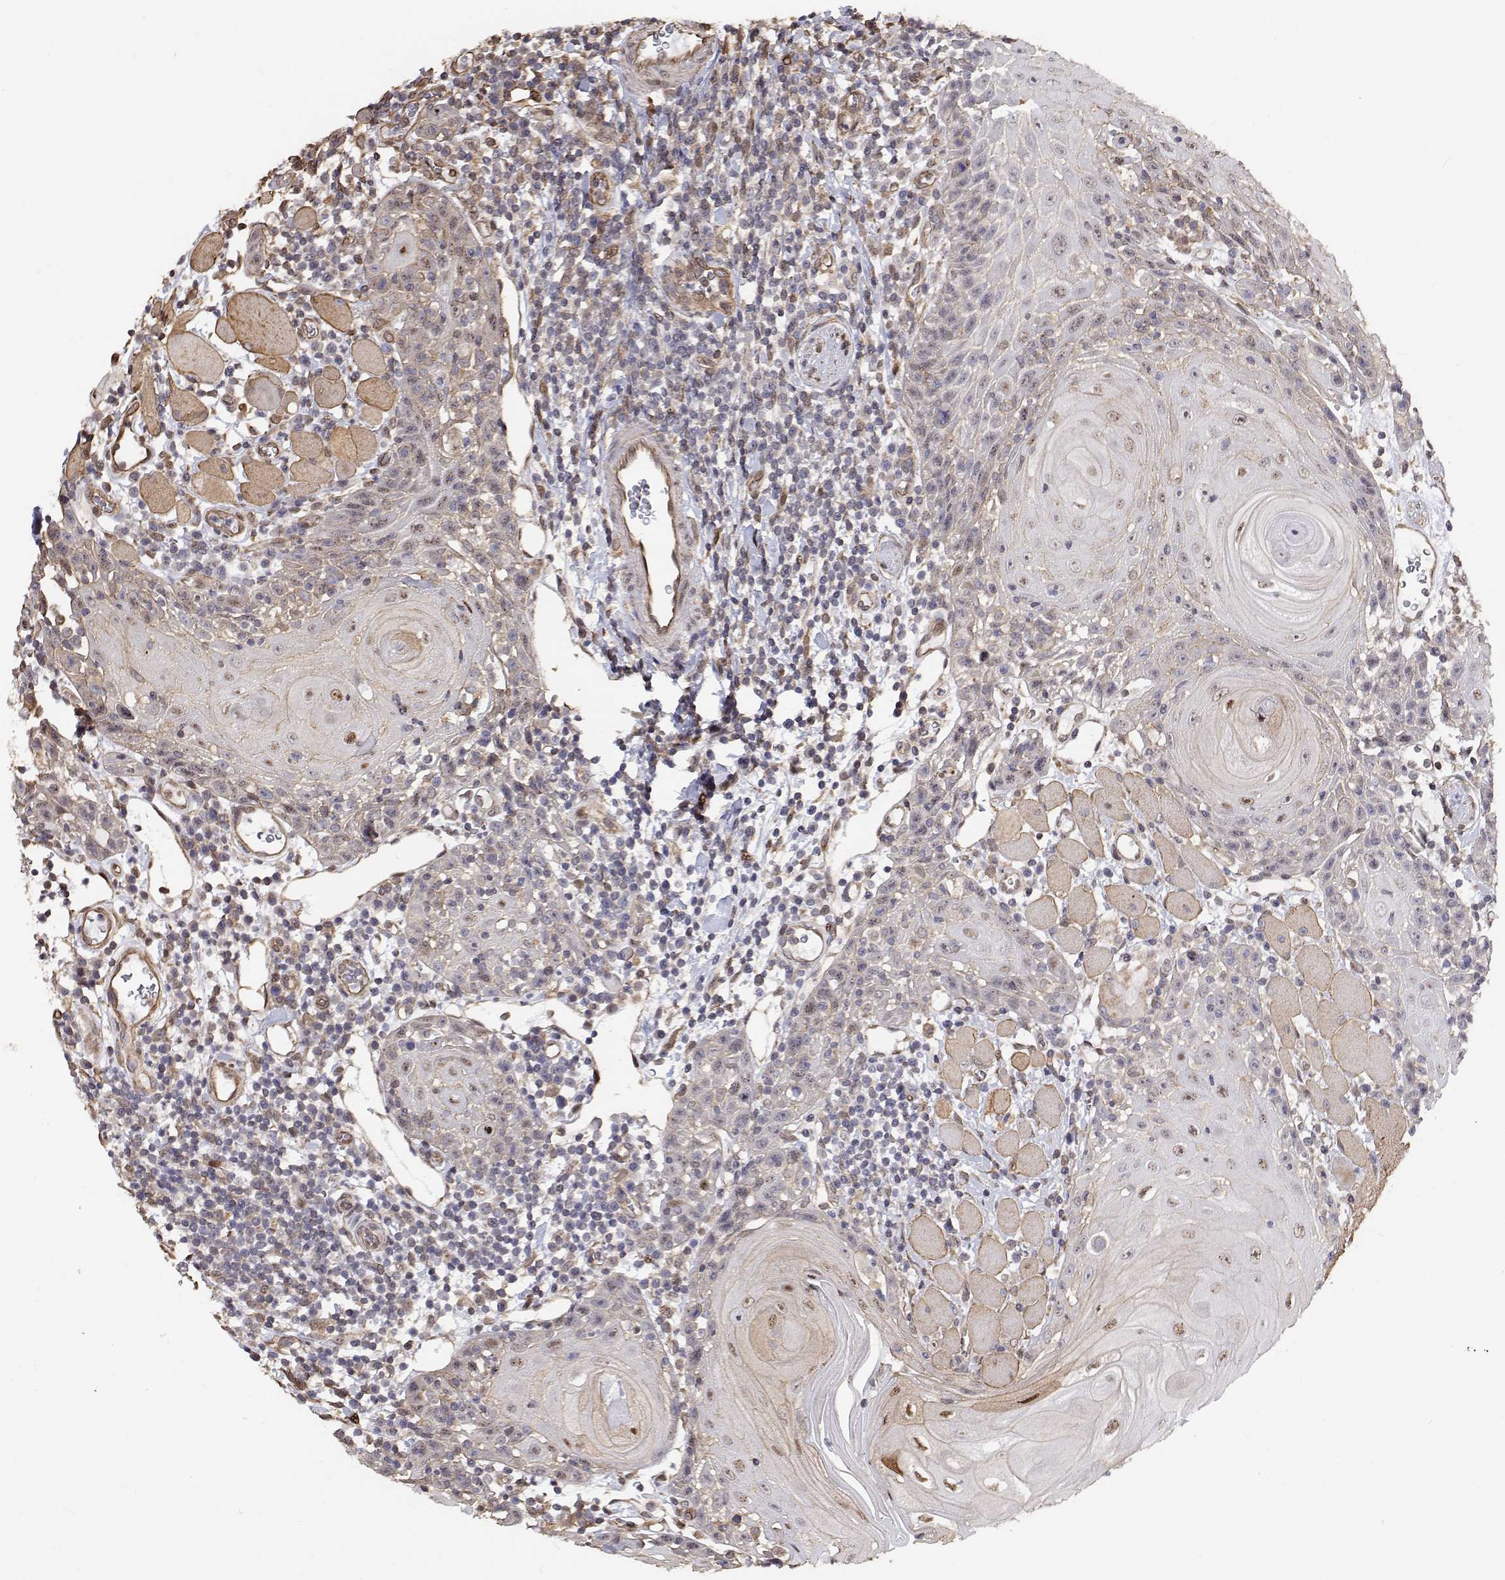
{"staining": {"intensity": "negative", "quantity": "none", "location": "none"}, "tissue": "head and neck cancer", "cell_type": "Tumor cells", "image_type": "cancer", "snomed": [{"axis": "morphology", "description": "Squamous cell carcinoma, NOS"}, {"axis": "topography", "description": "Head-Neck"}], "caption": "This is an immunohistochemistry (IHC) histopathology image of head and neck squamous cell carcinoma. There is no positivity in tumor cells.", "gene": "GSDMA", "patient": {"sex": "male", "age": 52}}